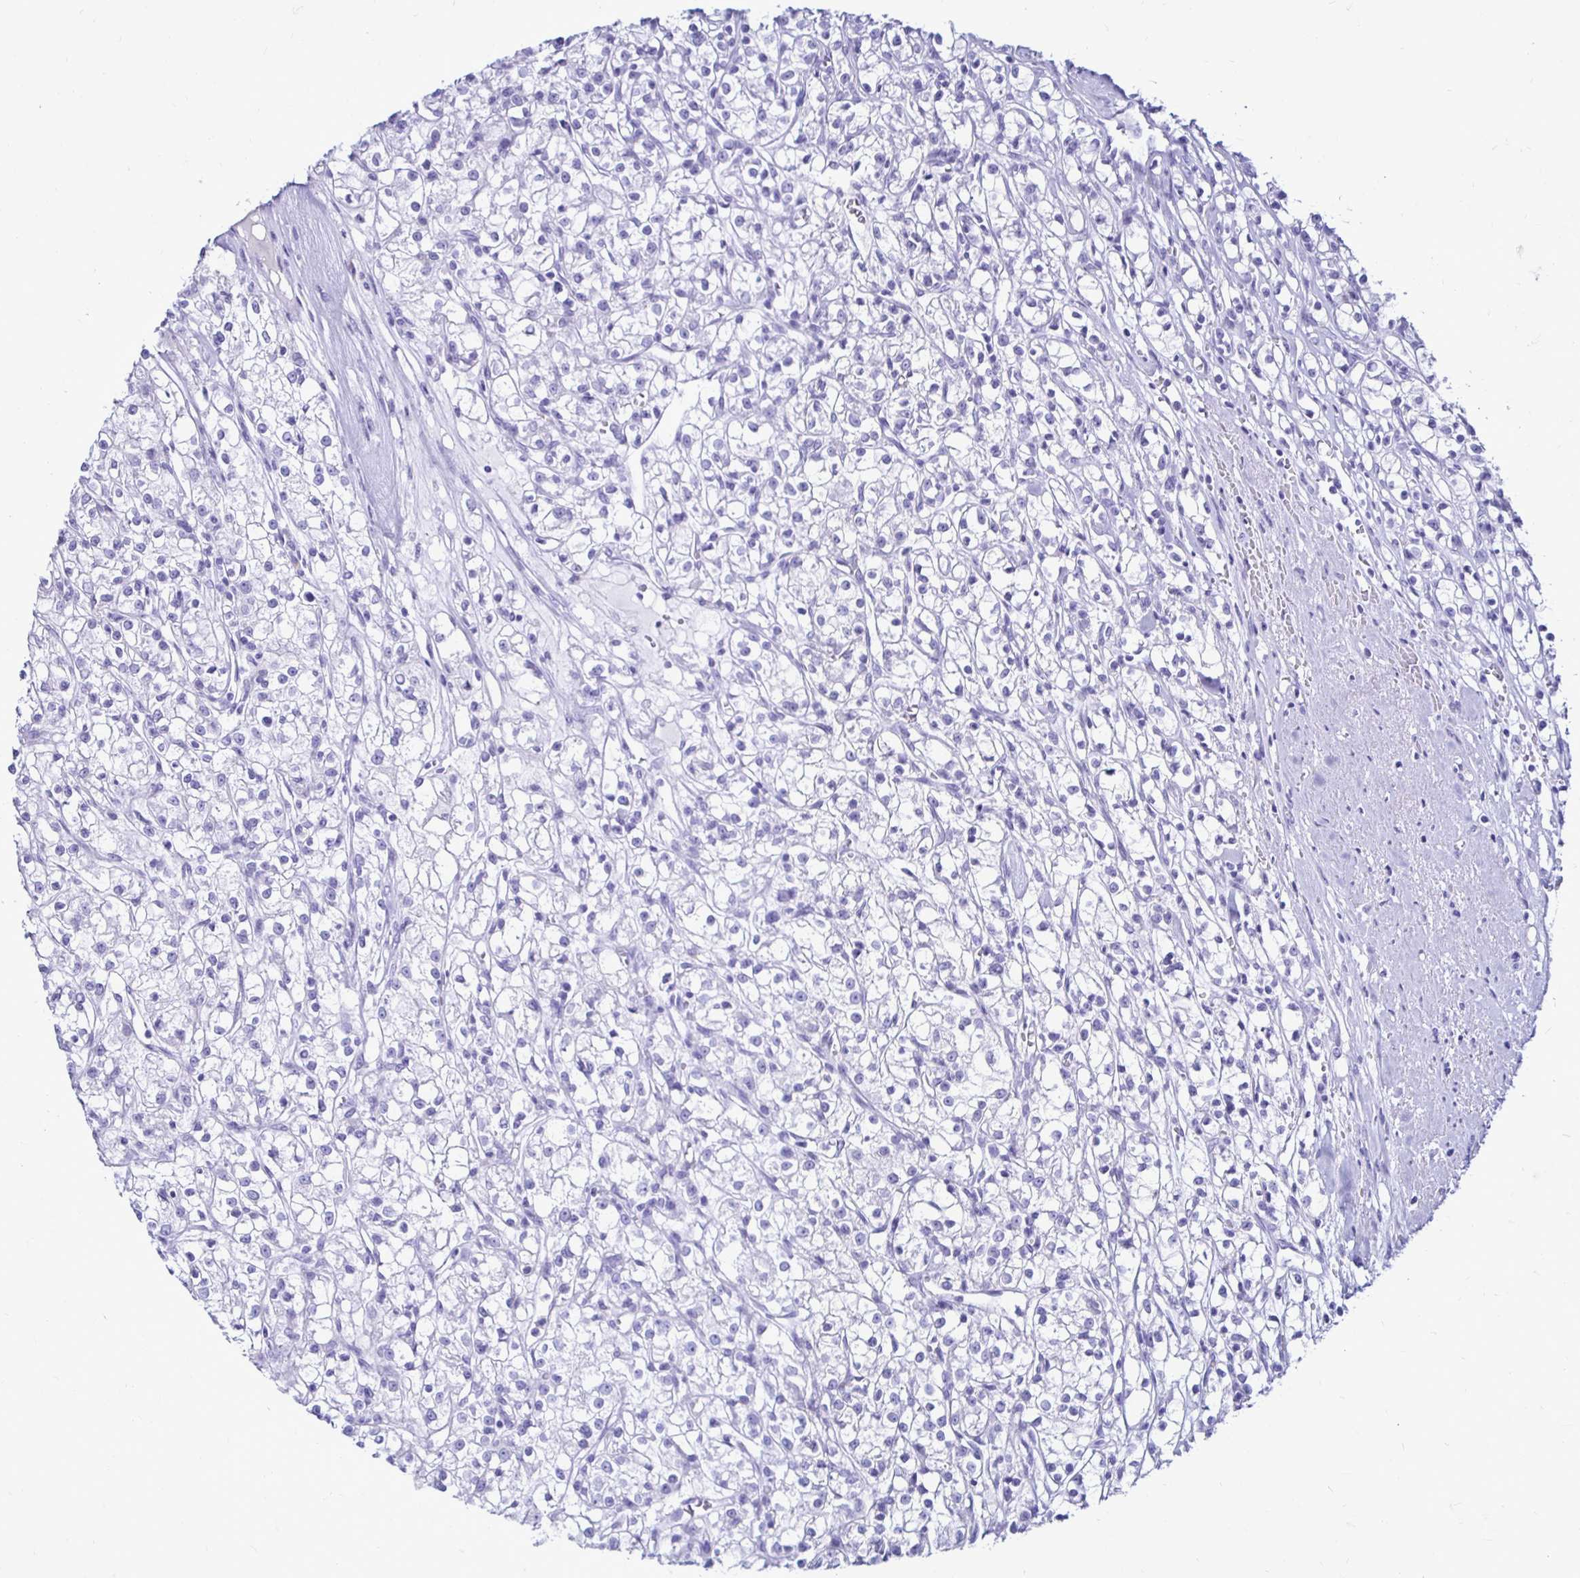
{"staining": {"intensity": "negative", "quantity": "none", "location": "none"}, "tissue": "renal cancer", "cell_type": "Tumor cells", "image_type": "cancer", "snomed": [{"axis": "morphology", "description": "Adenocarcinoma, NOS"}, {"axis": "topography", "description": "Kidney"}], "caption": "Human adenocarcinoma (renal) stained for a protein using IHC displays no expression in tumor cells.", "gene": "CST5", "patient": {"sex": "female", "age": 59}}